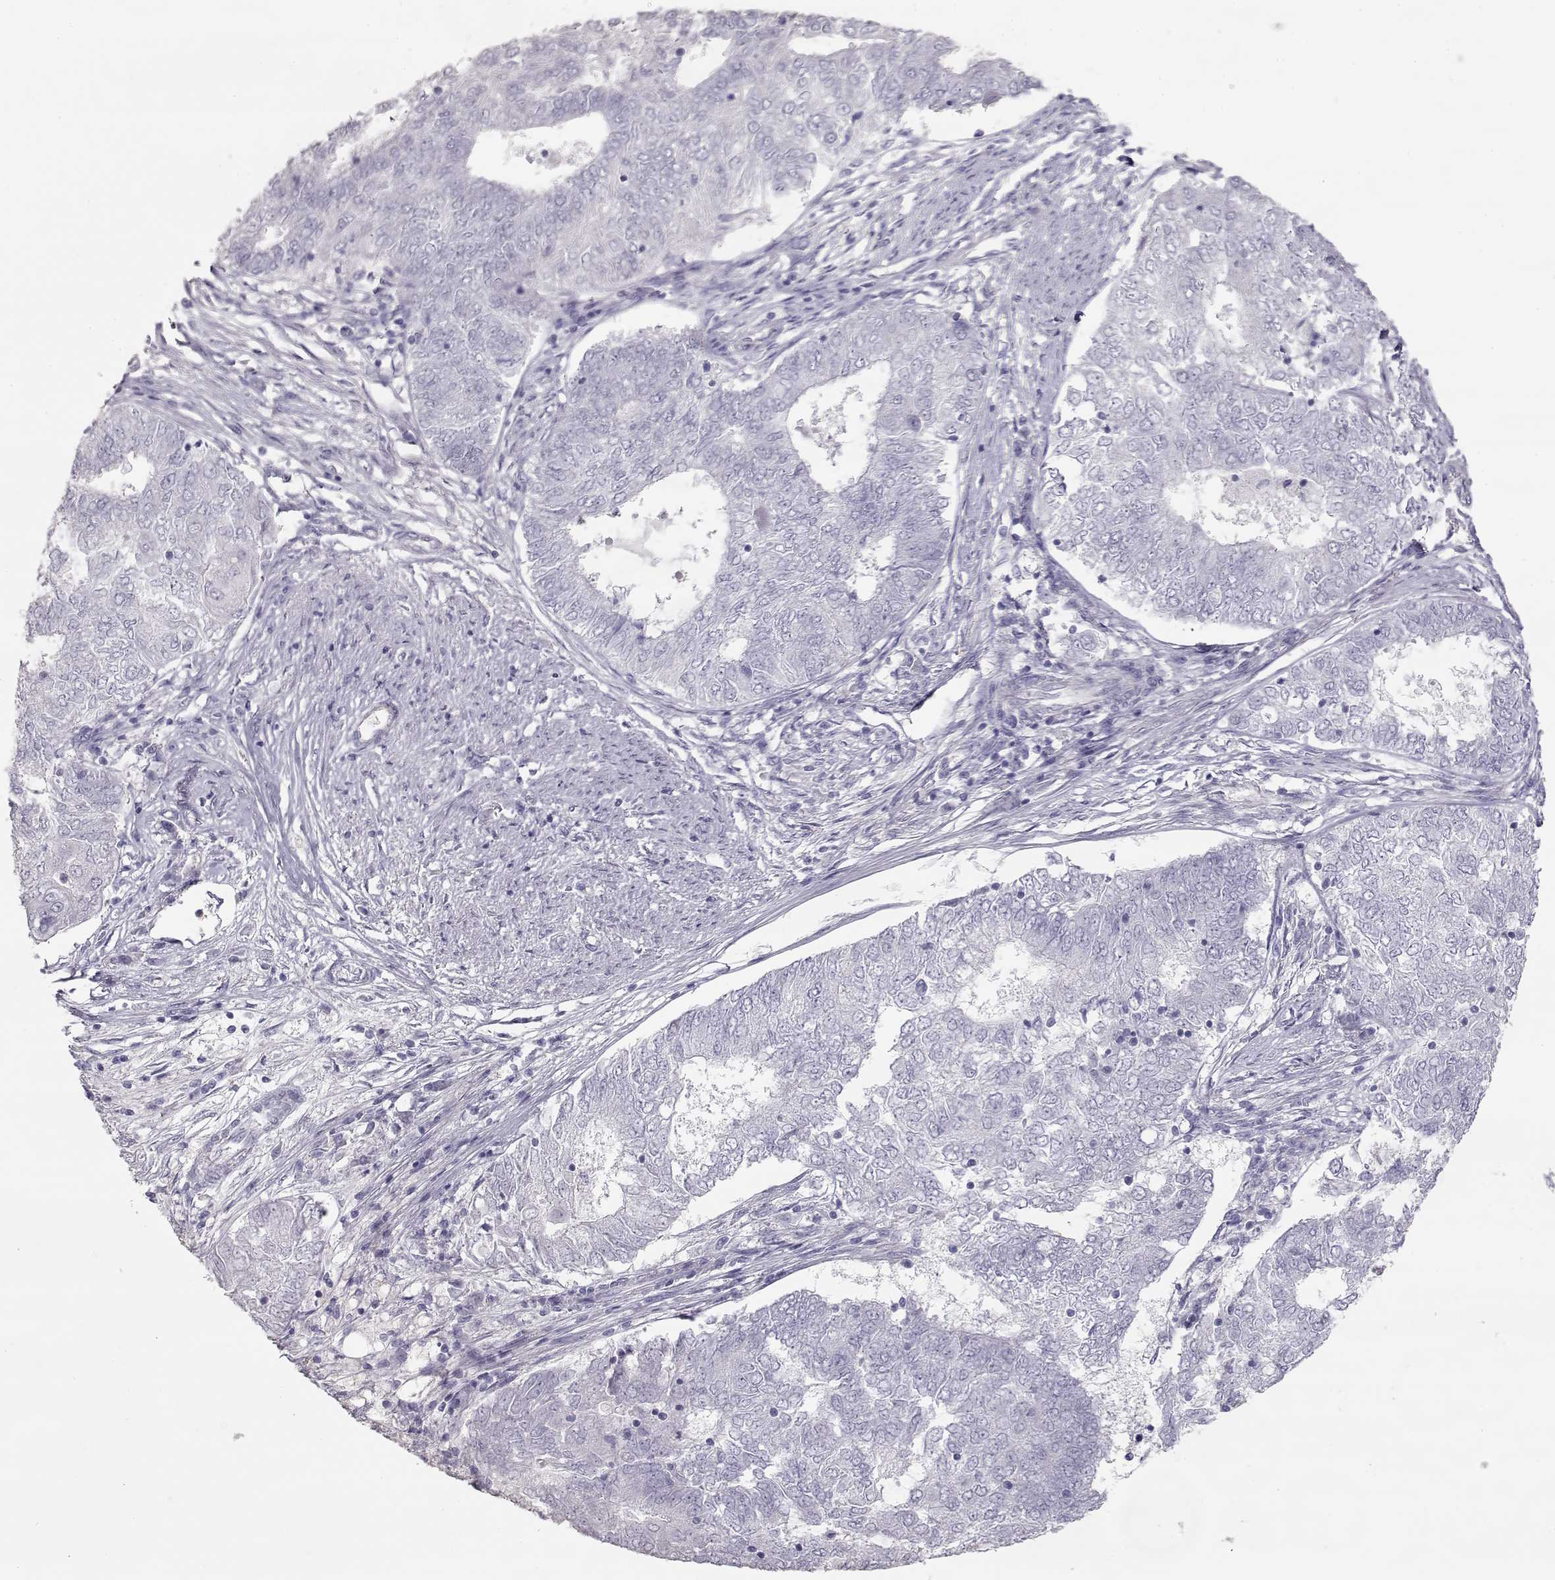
{"staining": {"intensity": "negative", "quantity": "none", "location": "none"}, "tissue": "endometrial cancer", "cell_type": "Tumor cells", "image_type": "cancer", "snomed": [{"axis": "morphology", "description": "Adenocarcinoma, NOS"}, {"axis": "topography", "description": "Endometrium"}], "caption": "Immunohistochemical staining of human endometrial cancer (adenocarcinoma) reveals no significant positivity in tumor cells.", "gene": "SLC18A1", "patient": {"sex": "female", "age": 62}}